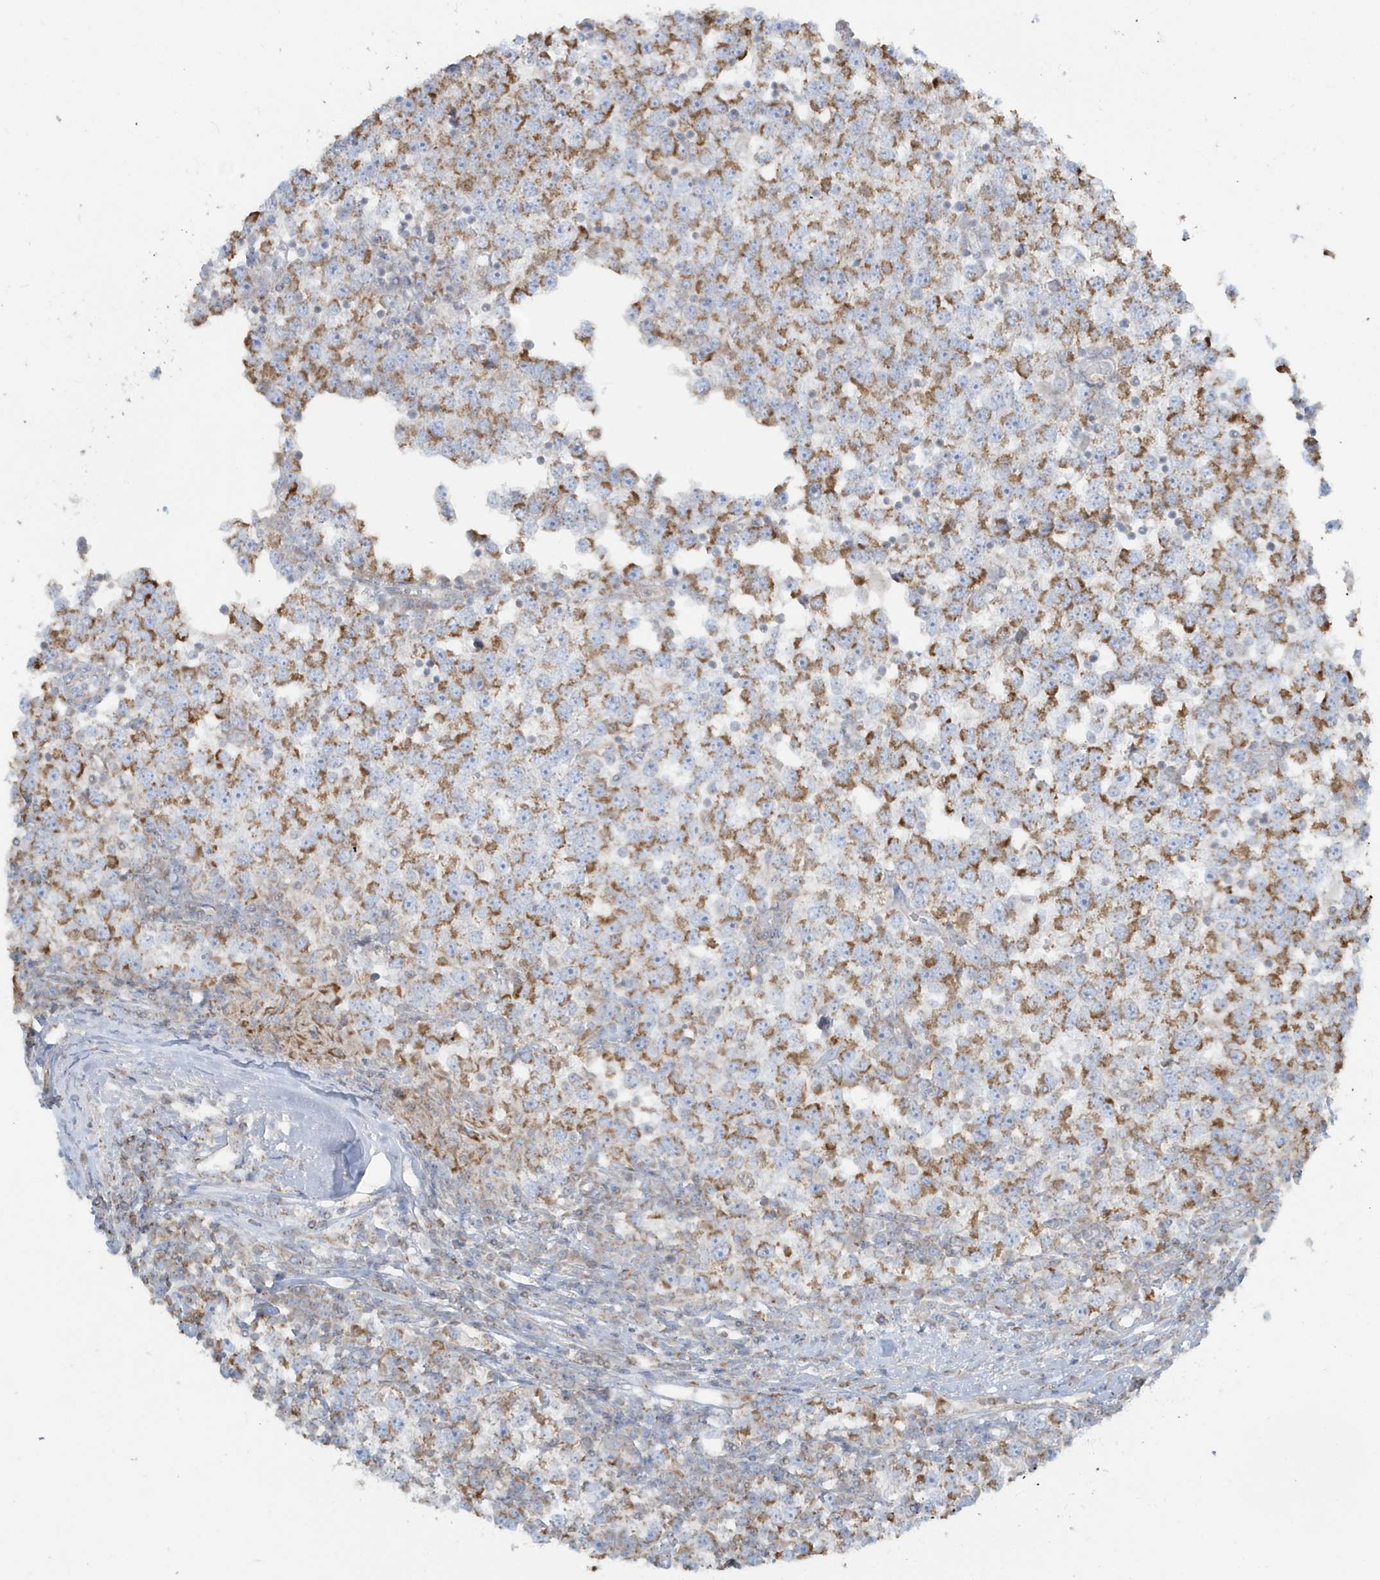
{"staining": {"intensity": "moderate", "quantity": ">75%", "location": "cytoplasmic/membranous"}, "tissue": "testis cancer", "cell_type": "Tumor cells", "image_type": "cancer", "snomed": [{"axis": "morphology", "description": "Seminoma, NOS"}, {"axis": "topography", "description": "Testis"}], "caption": "The histopathology image exhibits a brown stain indicating the presence of a protein in the cytoplasmic/membranous of tumor cells in testis cancer (seminoma). (Stains: DAB (3,3'-diaminobenzidine) in brown, nuclei in blue, Microscopy: brightfield microscopy at high magnification).", "gene": "RAB11FIP3", "patient": {"sex": "male", "age": 65}}